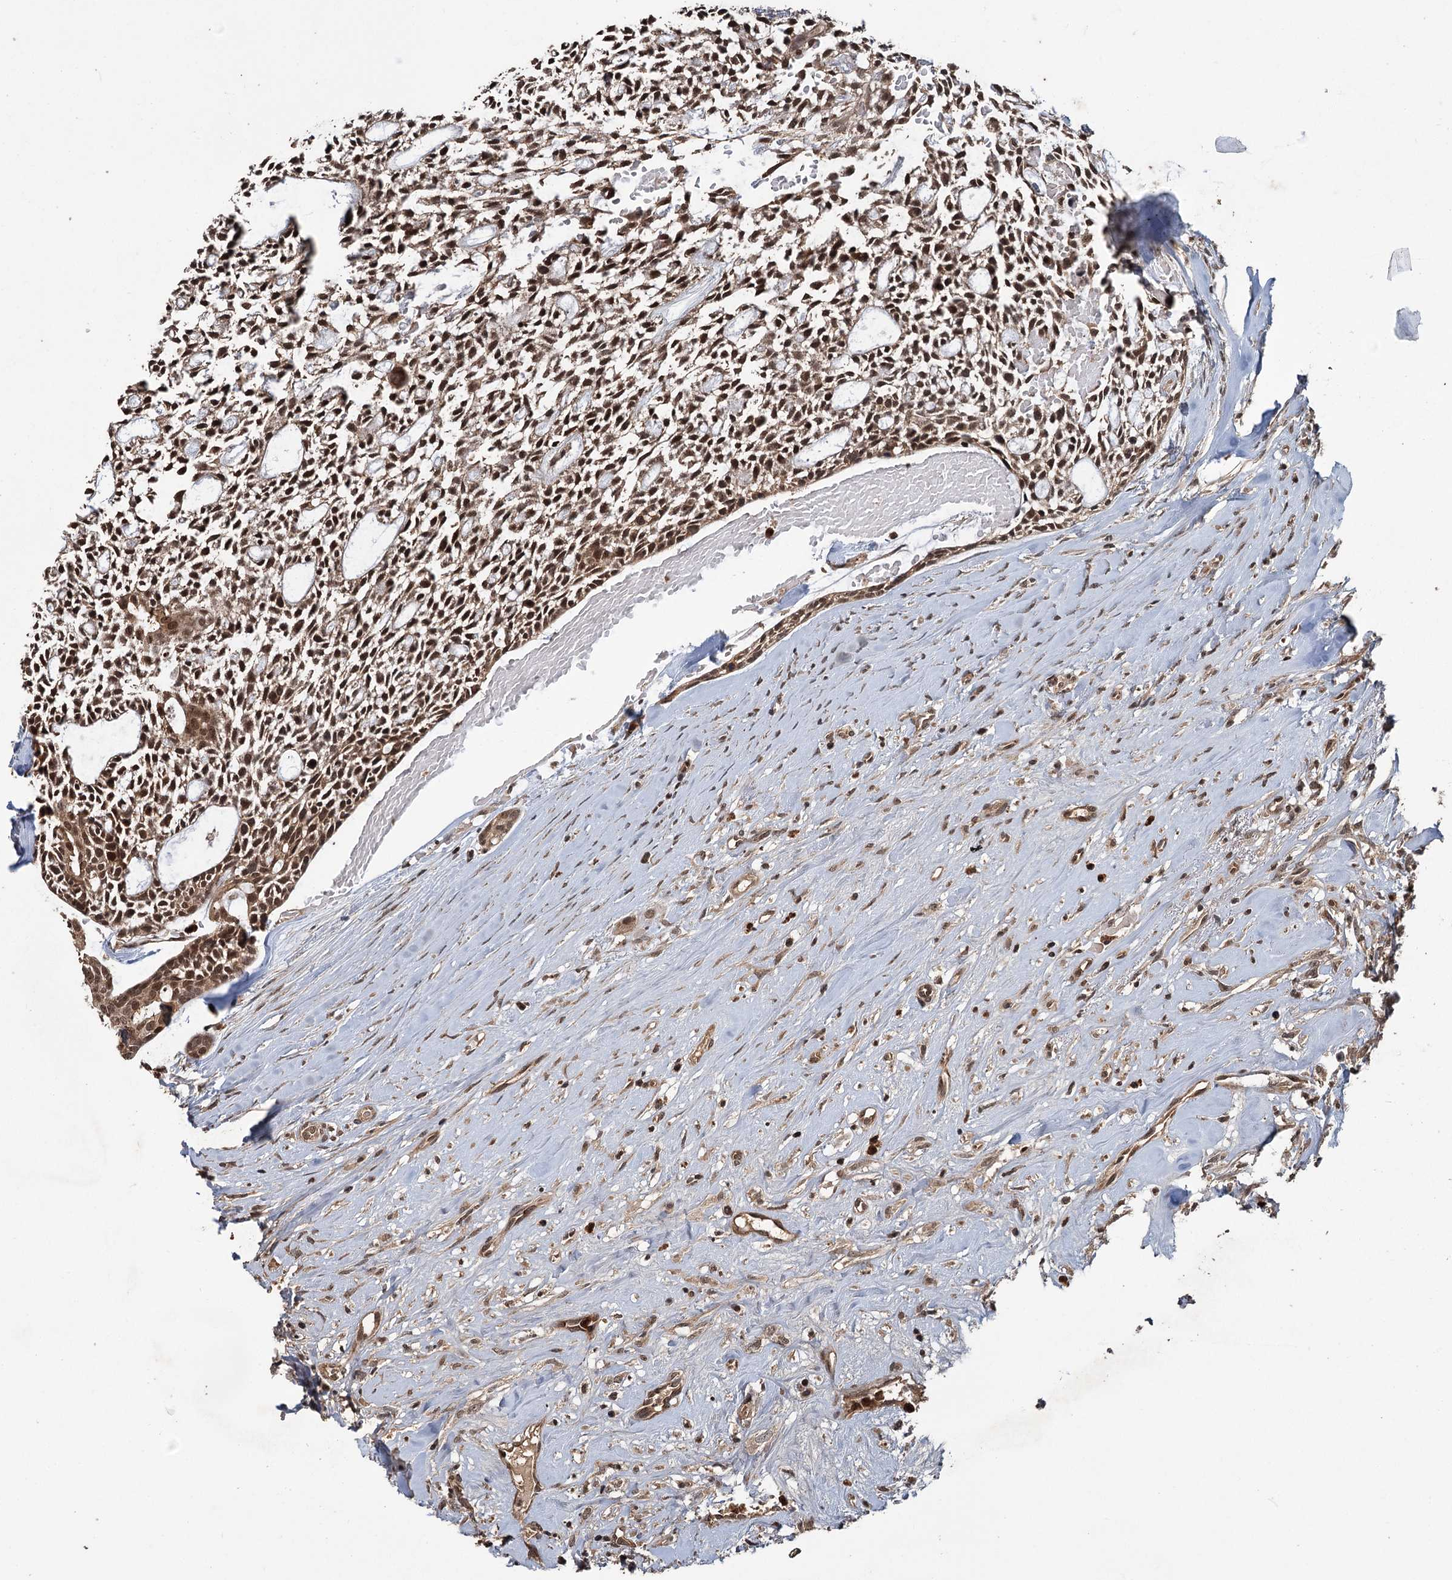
{"staining": {"intensity": "strong", "quantity": ">75%", "location": "cytoplasmic/membranous,nuclear"}, "tissue": "head and neck cancer", "cell_type": "Tumor cells", "image_type": "cancer", "snomed": [{"axis": "morphology", "description": "Adenocarcinoma, NOS"}, {"axis": "topography", "description": "Subcutis"}, {"axis": "topography", "description": "Head-Neck"}], "caption": "Protein expression analysis of head and neck cancer (adenocarcinoma) exhibits strong cytoplasmic/membranous and nuclear positivity in approximately >75% of tumor cells. Using DAB (brown) and hematoxylin (blue) stains, captured at high magnification using brightfield microscopy.", "gene": "KANSL2", "patient": {"sex": "female", "age": 73}}